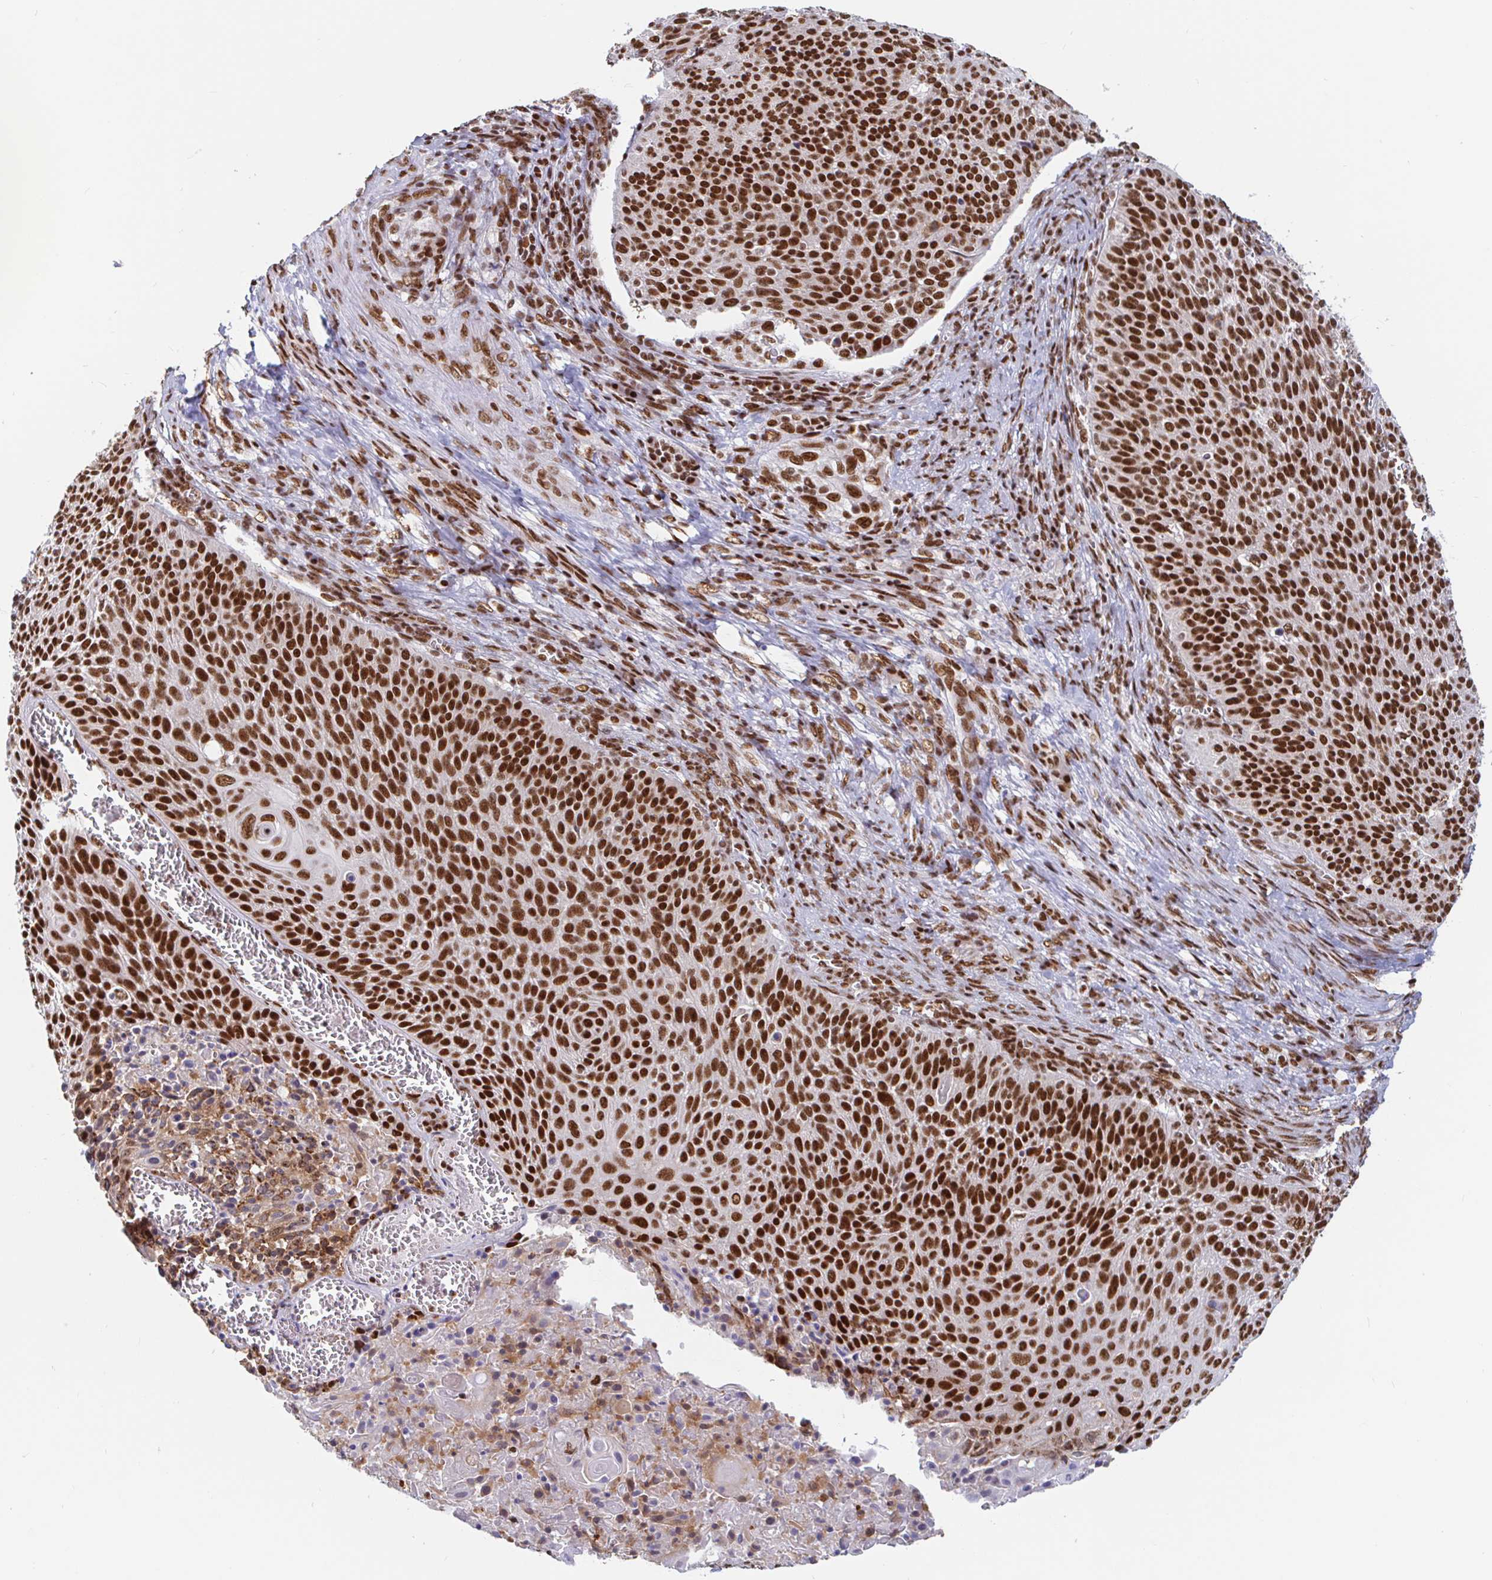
{"staining": {"intensity": "strong", "quantity": ">75%", "location": "nuclear"}, "tissue": "cervical cancer", "cell_type": "Tumor cells", "image_type": "cancer", "snomed": [{"axis": "morphology", "description": "Squamous cell carcinoma, NOS"}, {"axis": "topography", "description": "Cervix"}], "caption": "An IHC micrograph of tumor tissue is shown. Protein staining in brown shows strong nuclear positivity in squamous cell carcinoma (cervical) within tumor cells.", "gene": "RBMX", "patient": {"sex": "female", "age": 31}}